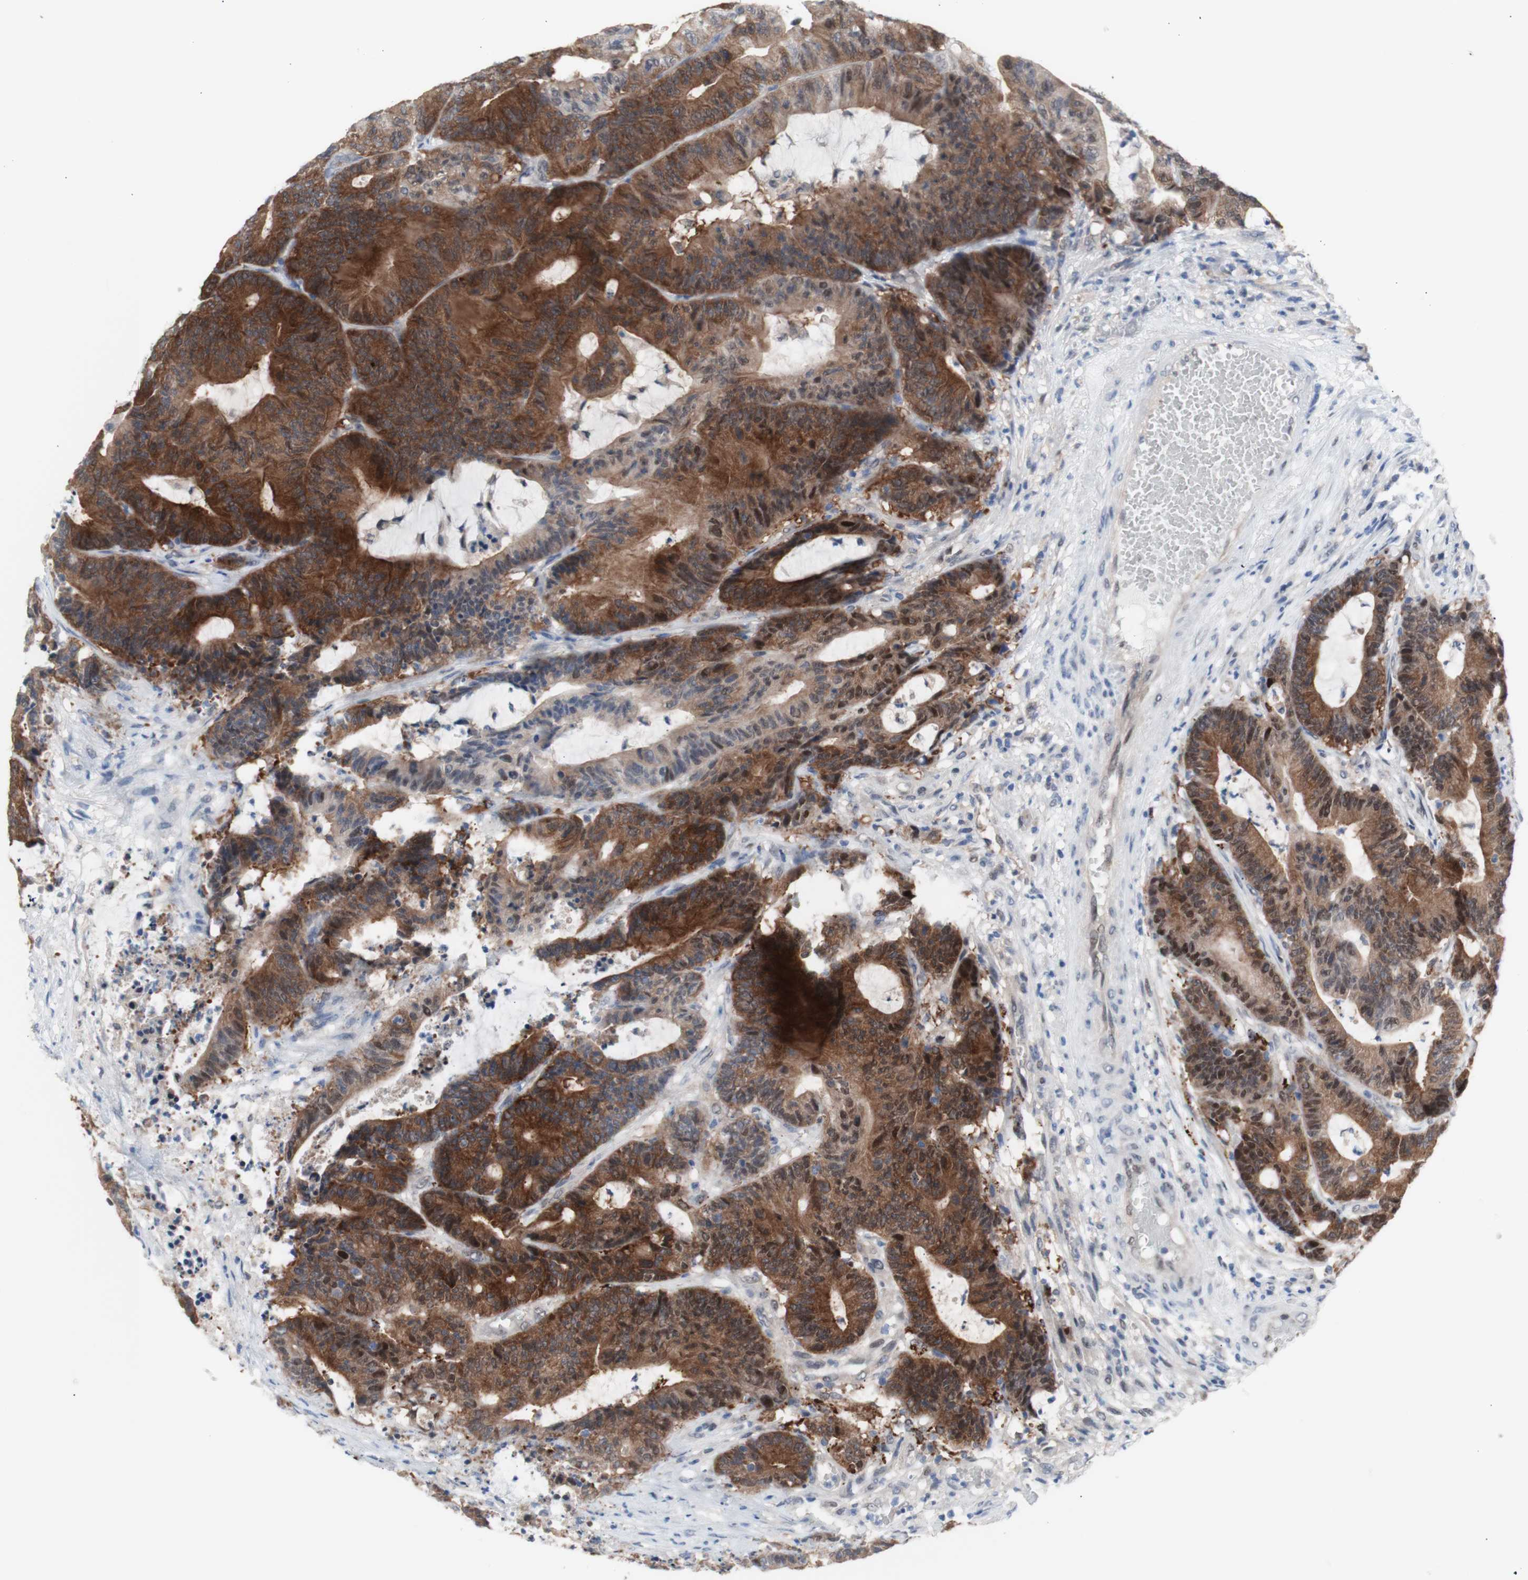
{"staining": {"intensity": "strong", "quantity": "25%-75%", "location": "cytoplasmic/membranous,nuclear"}, "tissue": "colorectal cancer", "cell_type": "Tumor cells", "image_type": "cancer", "snomed": [{"axis": "morphology", "description": "Adenocarcinoma, NOS"}, {"axis": "topography", "description": "Colon"}], "caption": "Colorectal adenocarcinoma stained for a protein exhibits strong cytoplasmic/membranous and nuclear positivity in tumor cells.", "gene": "PRMT5", "patient": {"sex": "female", "age": 84}}